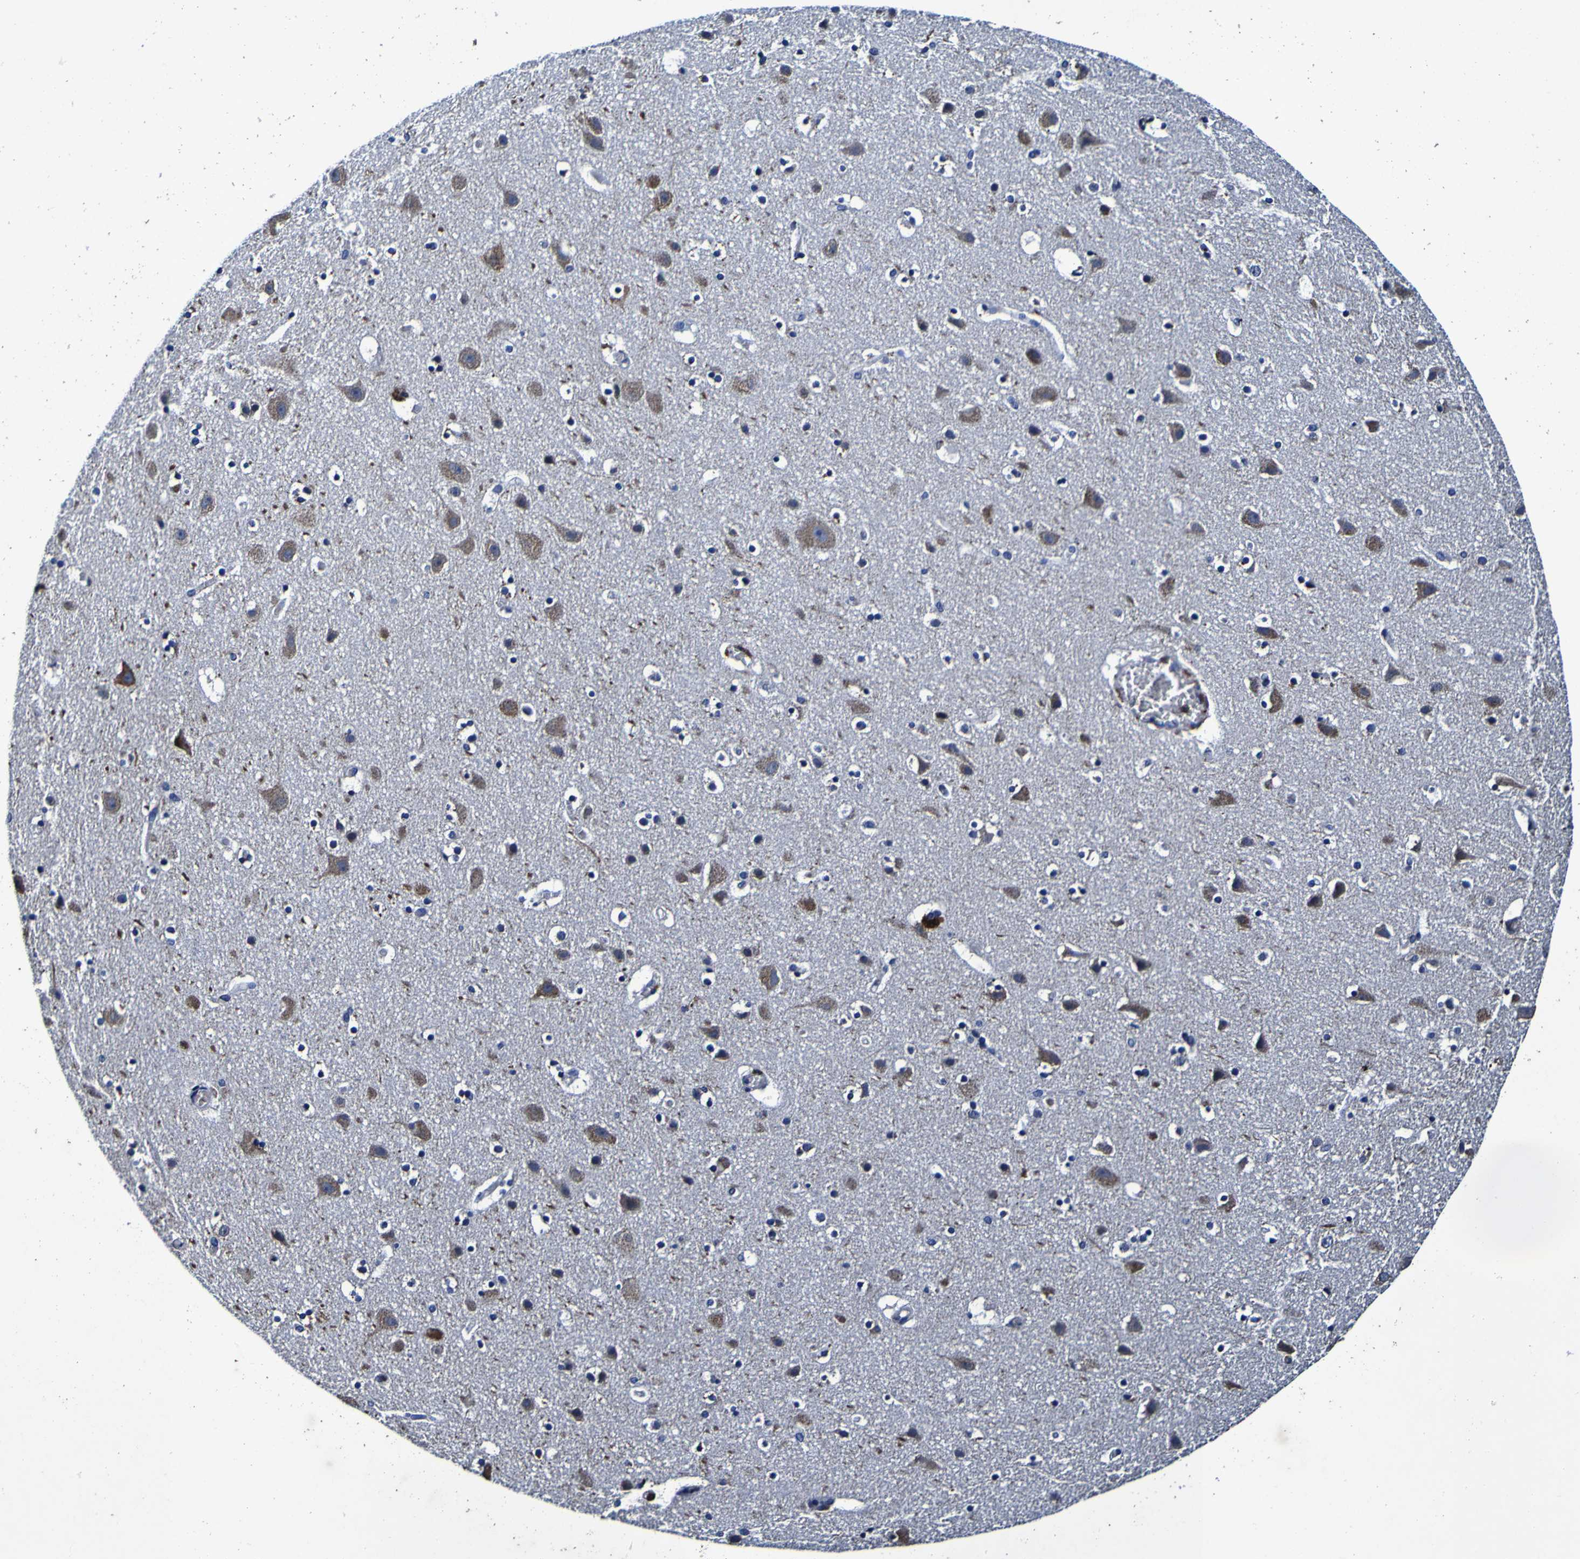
{"staining": {"intensity": "negative", "quantity": "none", "location": "none"}, "tissue": "cerebral cortex", "cell_type": "Endothelial cells", "image_type": "normal", "snomed": [{"axis": "morphology", "description": "Normal tissue, NOS"}, {"axis": "topography", "description": "Cerebral cortex"}], "caption": "Immunohistochemistry (IHC) micrograph of normal human cerebral cortex stained for a protein (brown), which demonstrates no positivity in endothelial cells.", "gene": "PANK4", "patient": {"sex": "male", "age": 45}}